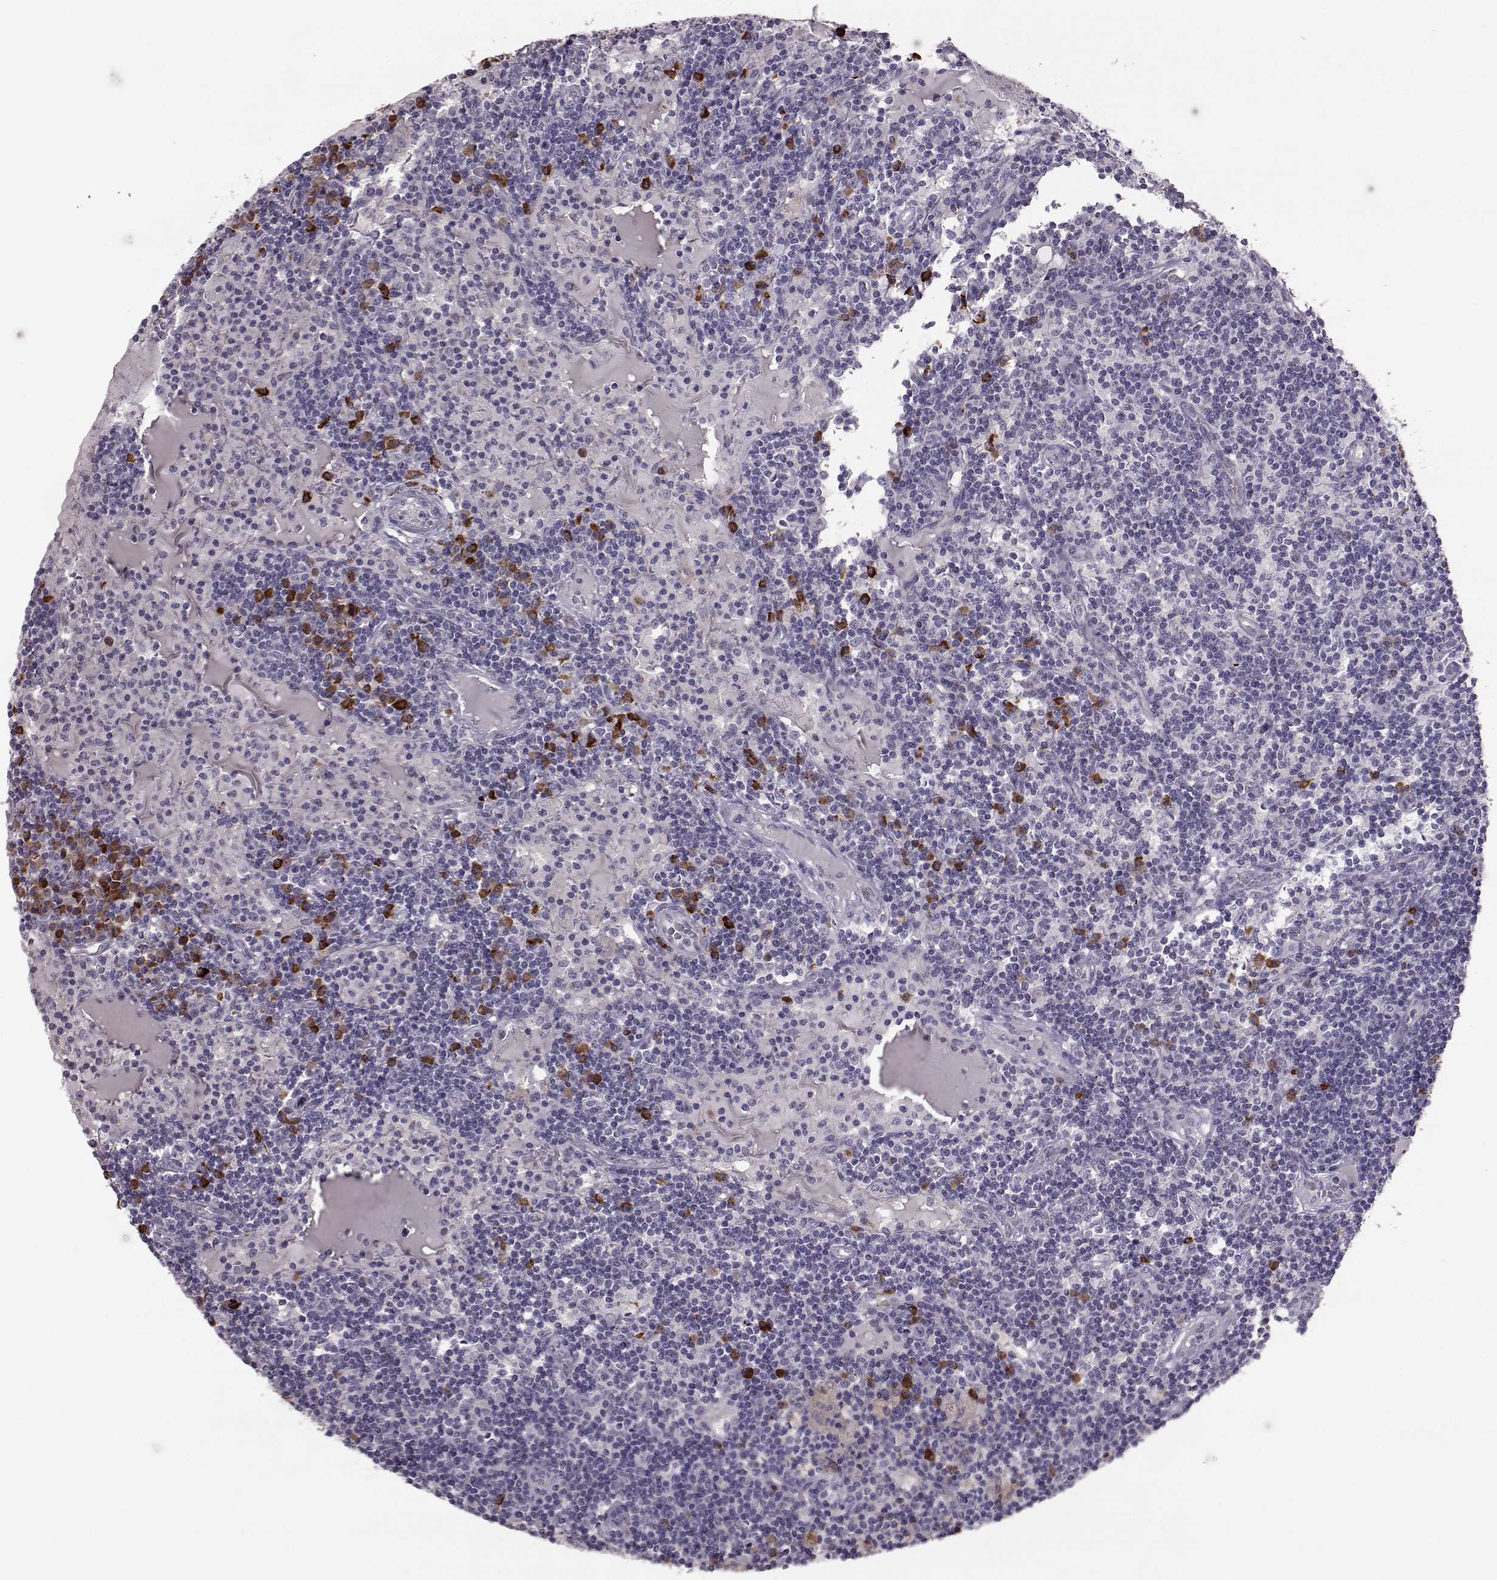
{"staining": {"intensity": "negative", "quantity": "none", "location": "none"}, "tissue": "lymph node", "cell_type": "Germinal center cells", "image_type": "normal", "snomed": [{"axis": "morphology", "description": "Normal tissue, NOS"}, {"axis": "topography", "description": "Lymph node"}], "caption": "Lymph node stained for a protein using IHC exhibits no expression germinal center cells.", "gene": "ADGRG5", "patient": {"sex": "female", "age": 72}}